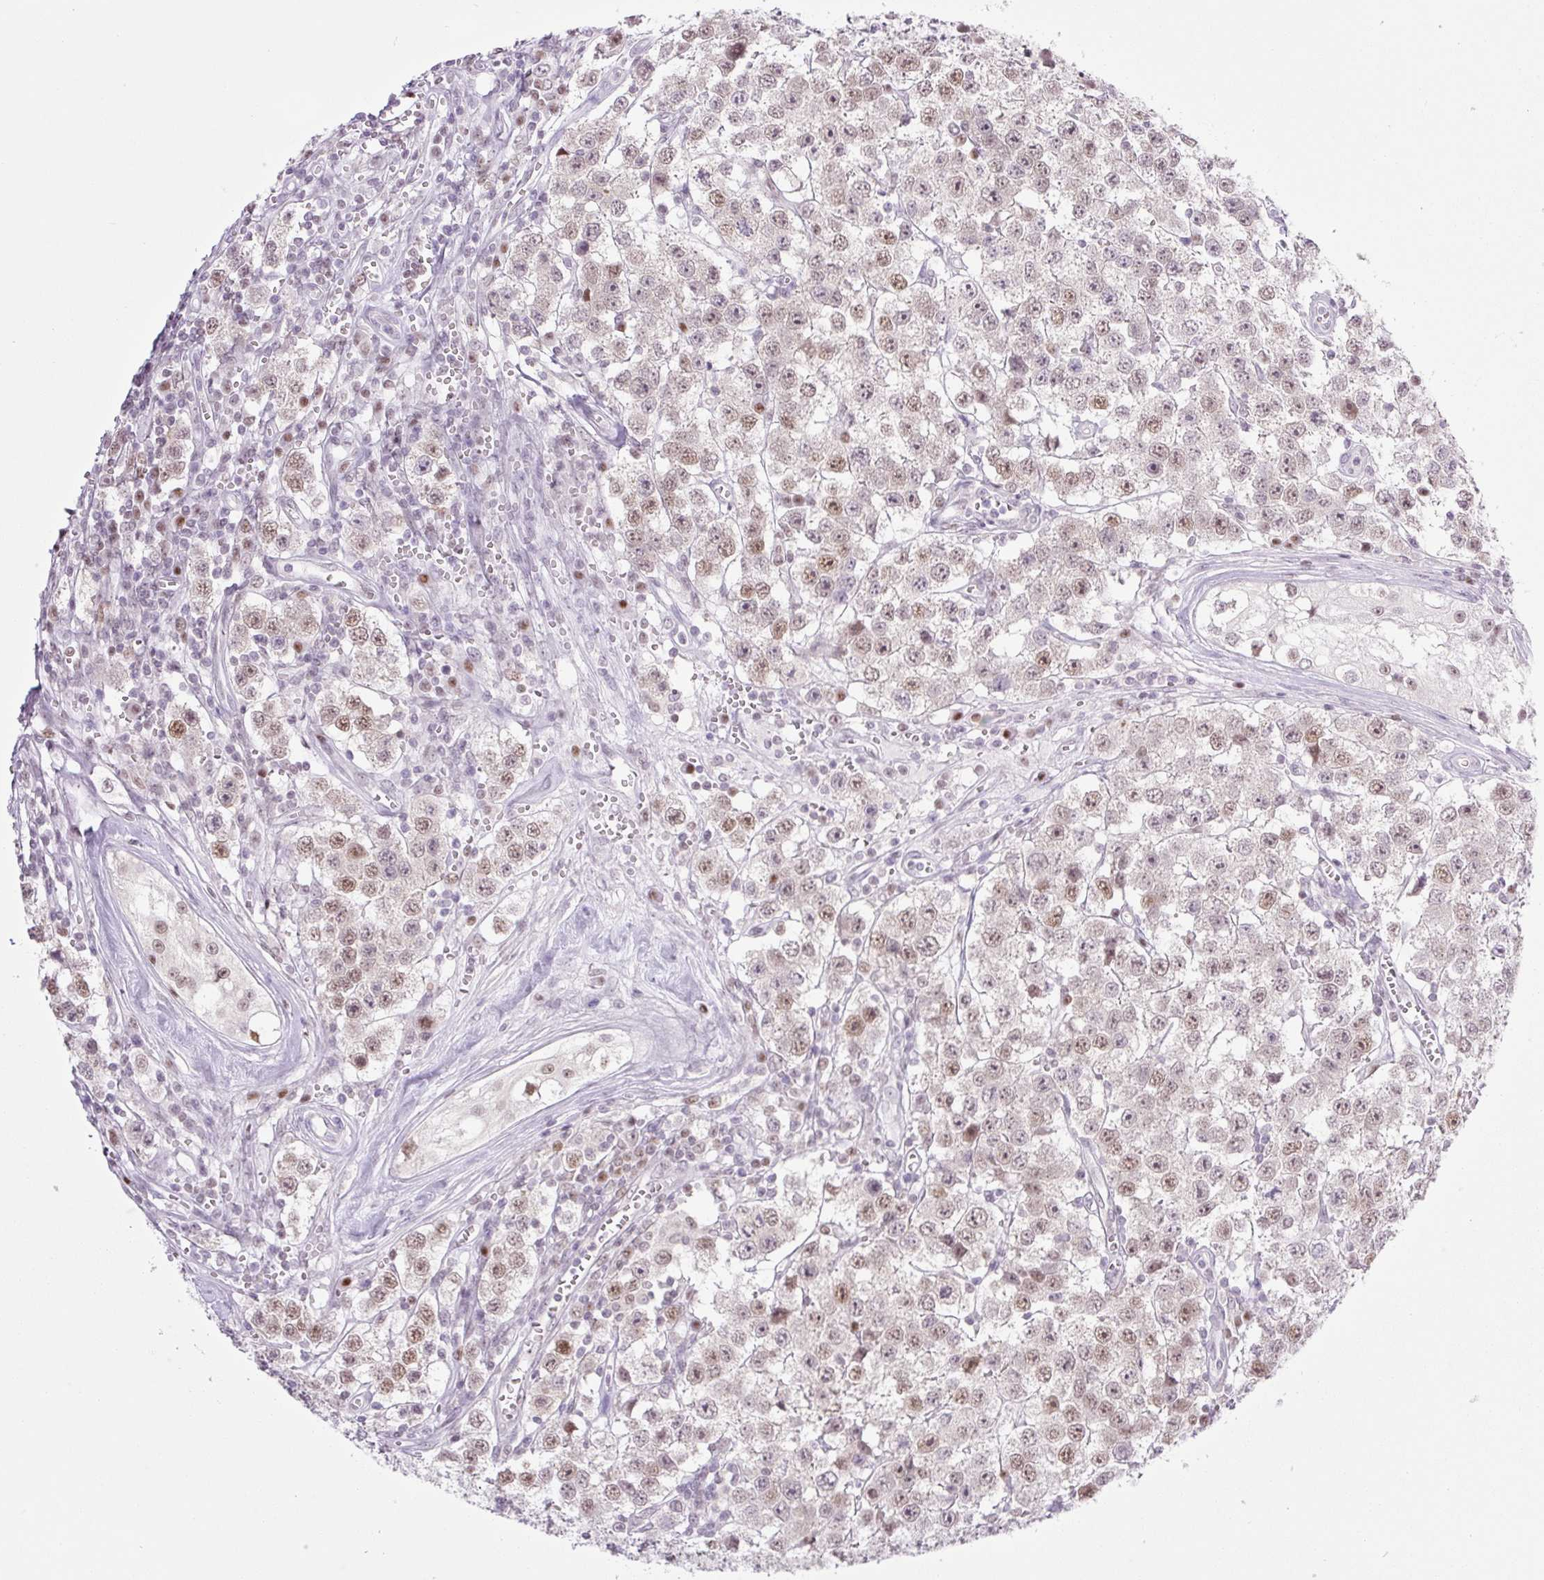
{"staining": {"intensity": "weak", "quantity": ">75%", "location": "nuclear"}, "tissue": "testis cancer", "cell_type": "Tumor cells", "image_type": "cancer", "snomed": [{"axis": "morphology", "description": "Seminoma, NOS"}, {"axis": "topography", "description": "Testis"}], "caption": "Testis cancer (seminoma) stained with a protein marker reveals weak staining in tumor cells.", "gene": "TLE3", "patient": {"sex": "male", "age": 34}}